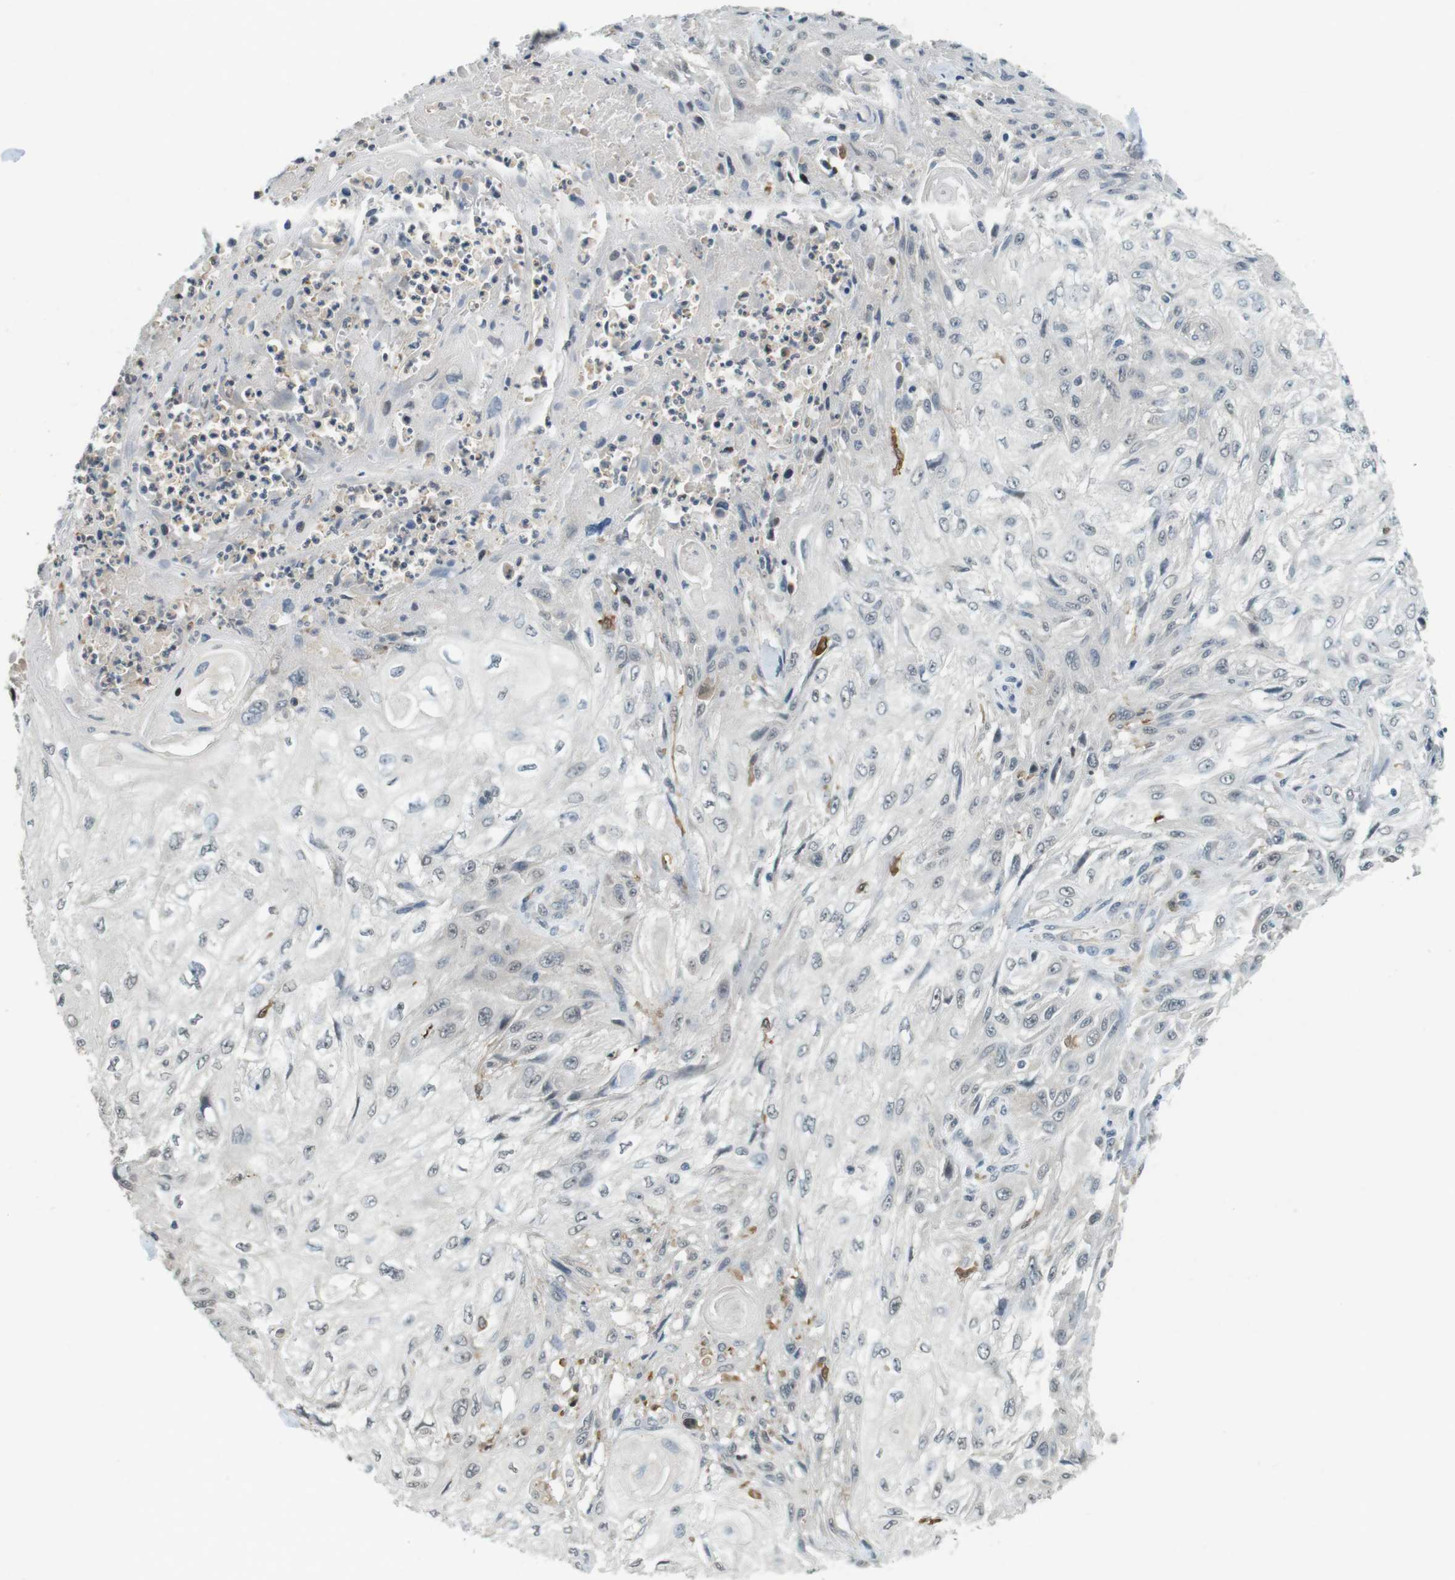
{"staining": {"intensity": "negative", "quantity": "none", "location": "none"}, "tissue": "skin cancer", "cell_type": "Tumor cells", "image_type": "cancer", "snomed": [{"axis": "morphology", "description": "Squamous cell carcinoma, NOS"}, {"axis": "topography", "description": "Skin"}], "caption": "High power microscopy image of an immunohistochemistry histopathology image of skin squamous cell carcinoma, revealing no significant staining in tumor cells.", "gene": "CDK14", "patient": {"sex": "male", "age": 75}}